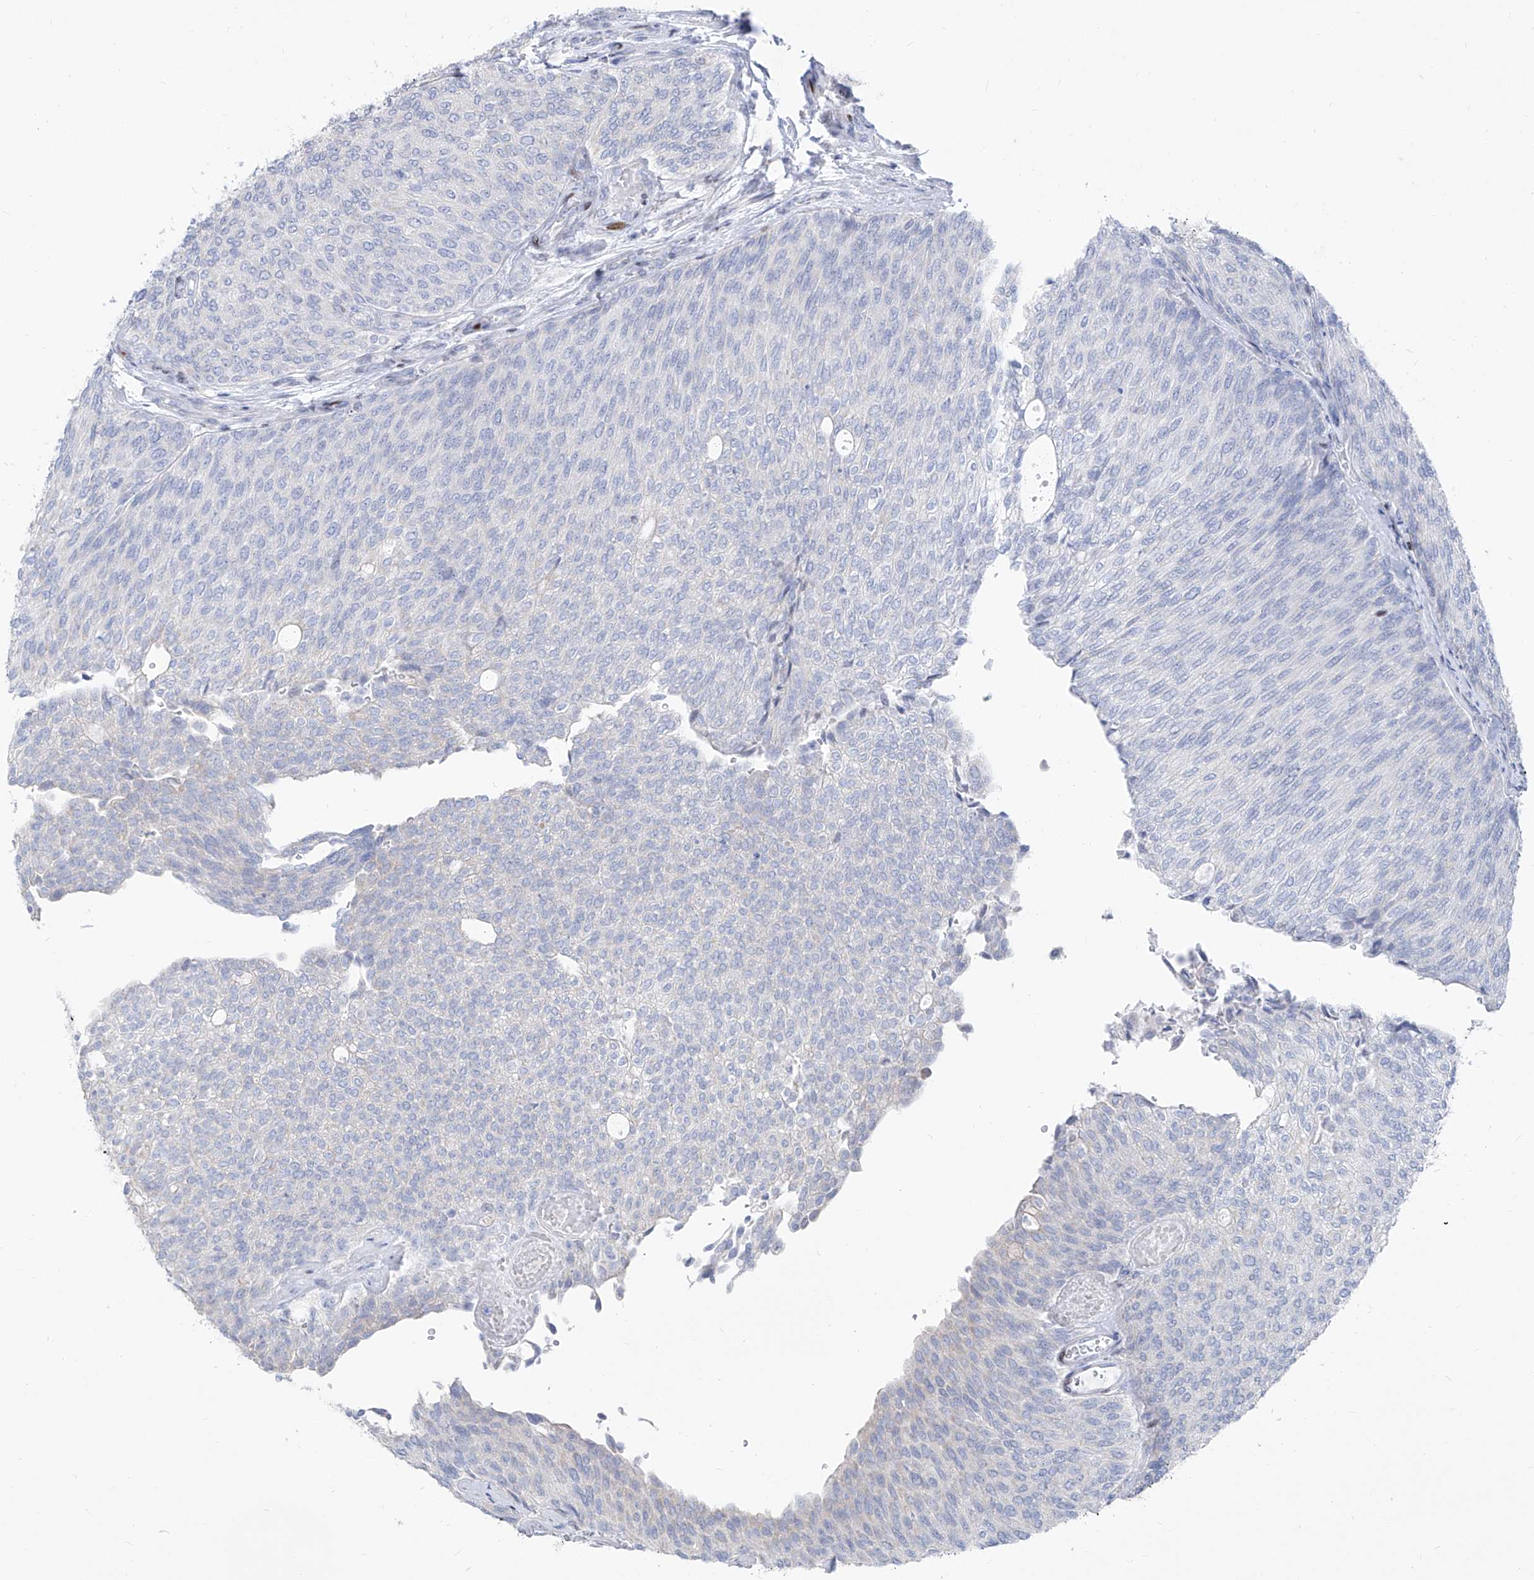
{"staining": {"intensity": "negative", "quantity": "none", "location": "none"}, "tissue": "urothelial cancer", "cell_type": "Tumor cells", "image_type": "cancer", "snomed": [{"axis": "morphology", "description": "Urothelial carcinoma, Low grade"}, {"axis": "topography", "description": "Urinary bladder"}], "caption": "Tumor cells show no significant expression in urothelial cancer. (Stains: DAB (3,3'-diaminobenzidine) immunohistochemistry with hematoxylin counter stain, Microscopy: brightfield microscopy at high magnification).", "gene": "FRS3", "patient": {"sex": "female", "age": 79}}